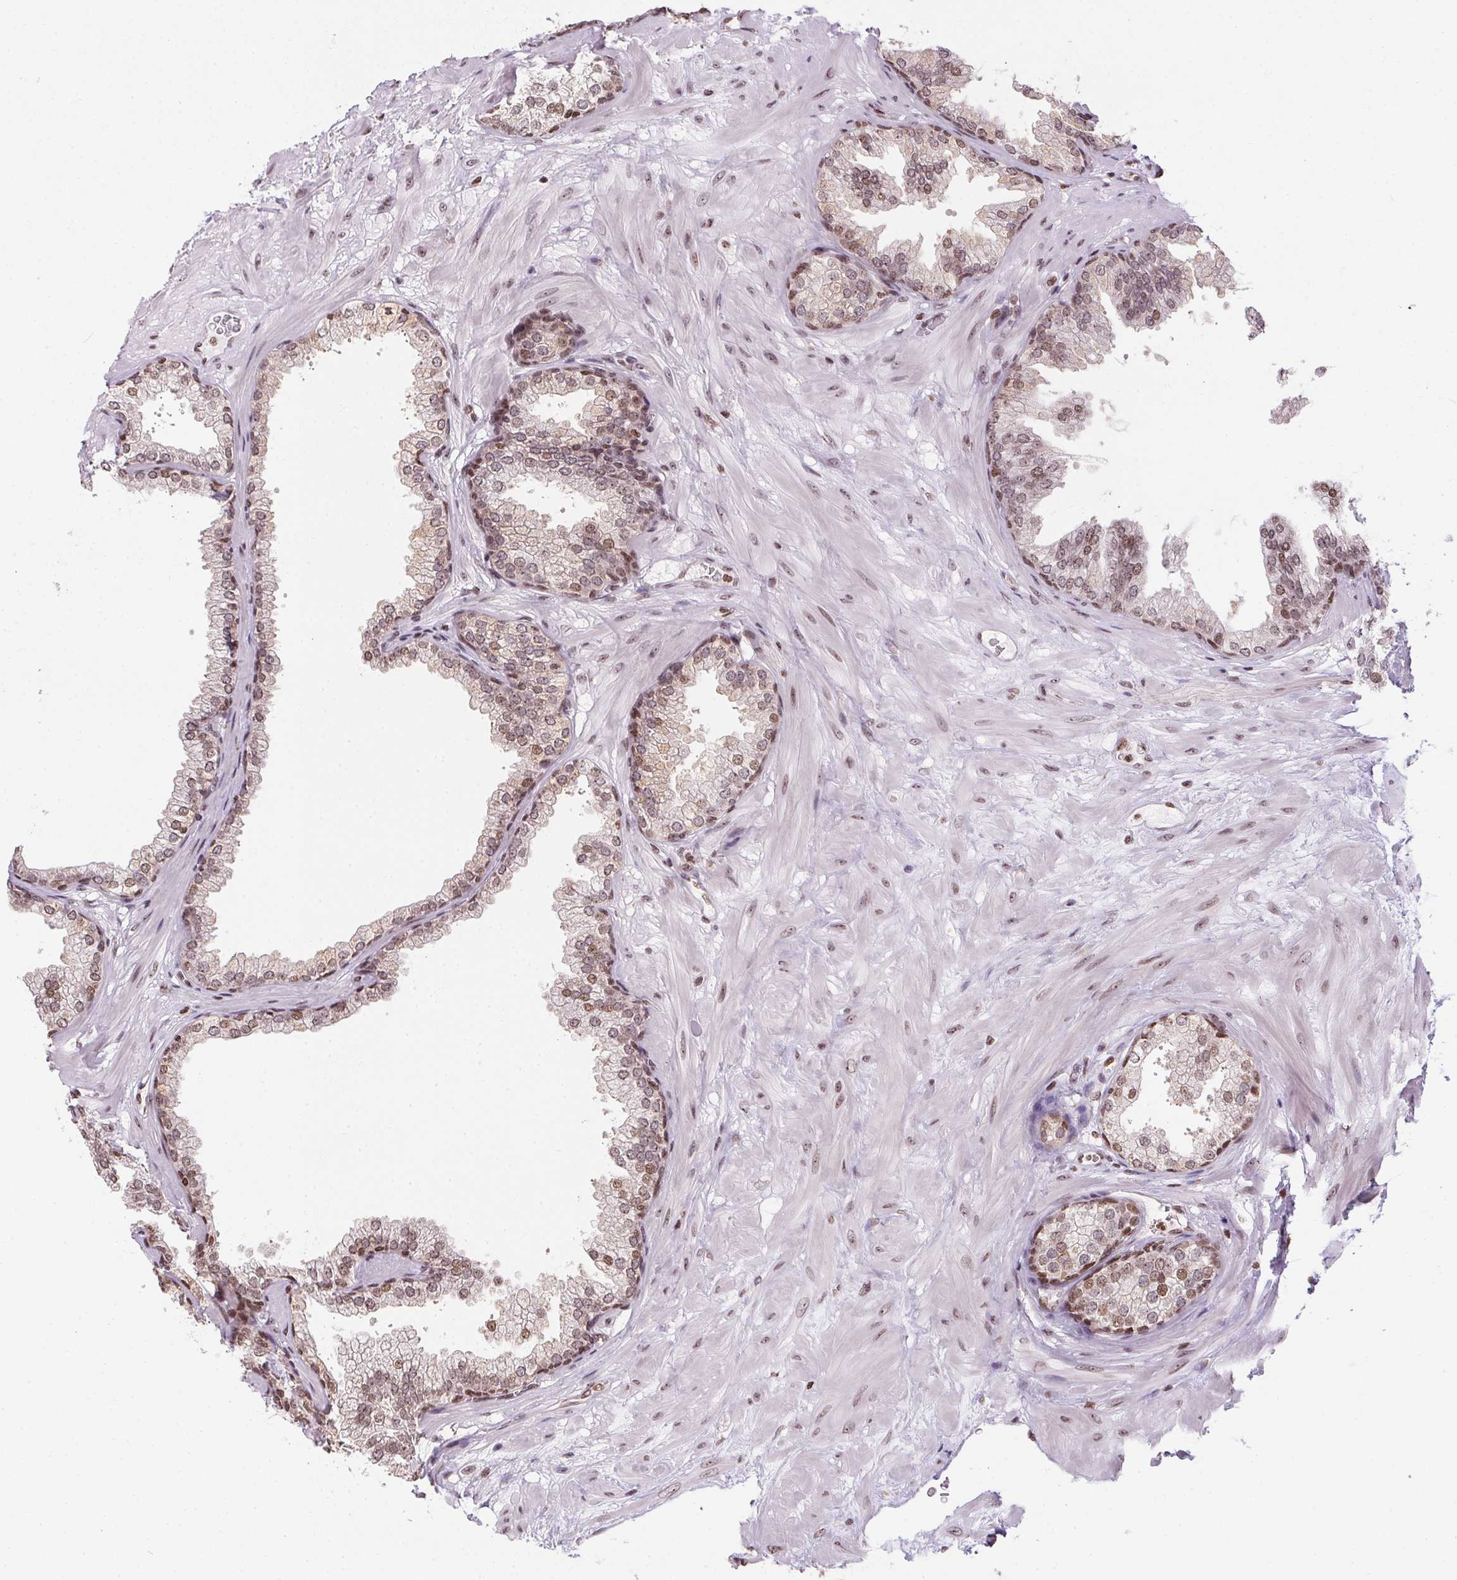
{"staining": {"intensity": "moderate", "quantity": ">75%", "location": "nuclear"}, "tissue": "prostate", "cell_type": "Glandular cells", "image_type": "normal", "snomed": [{"axis": "morphology", "description": "Normal tissue, NOS"}, {"axis": "topography", "description": "Prostate"}], "caption": "Approximately >75% of glandular cells in benign prostate demonstrate moderate nuclear protein staining as visualized by brown immunohistochemical staining.", "gene": "RNF181", "patient": {"sex": "male", "age": 37}}